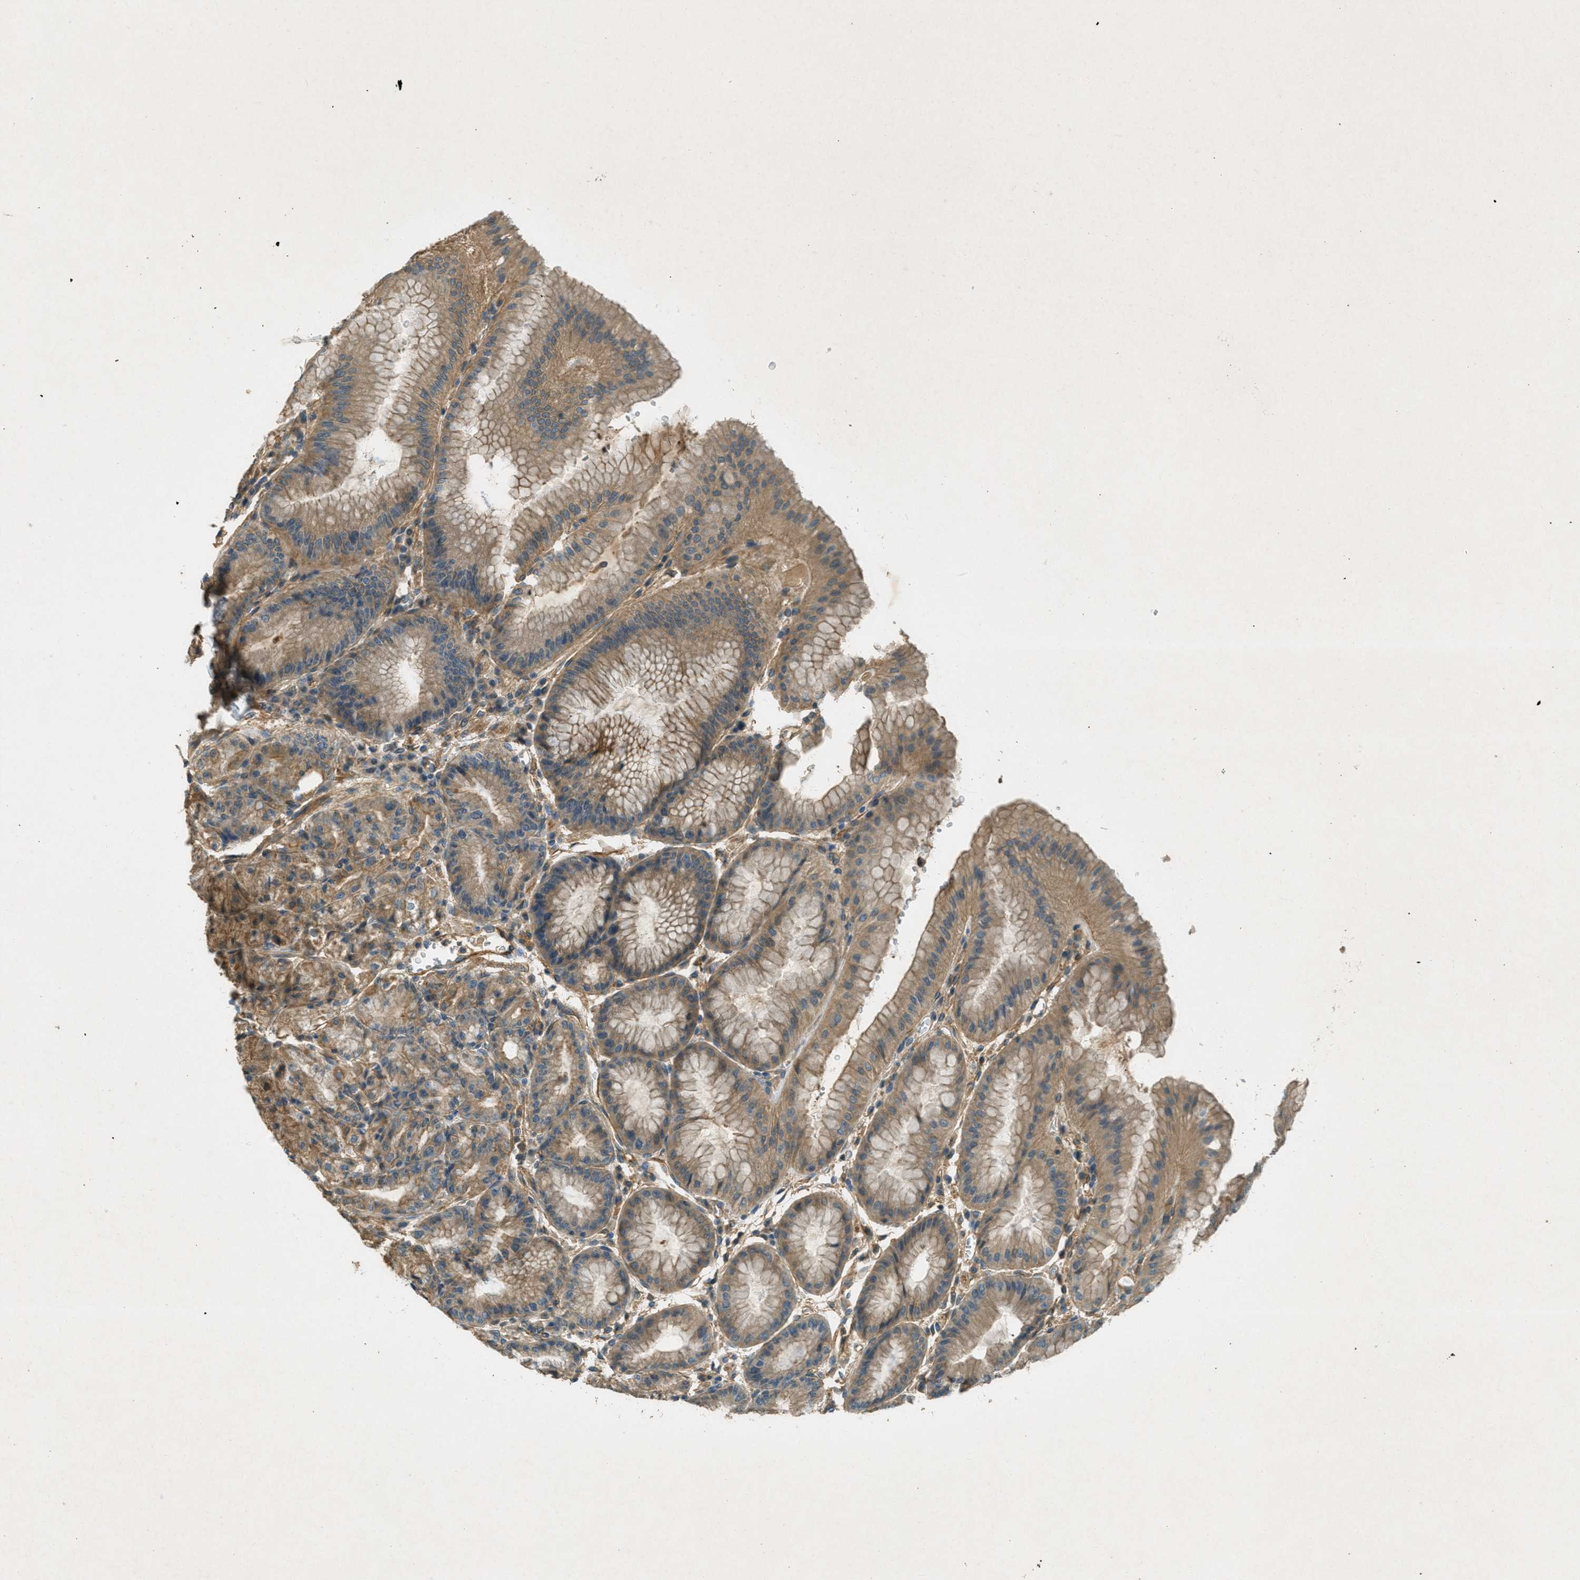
{"staining": {"intensity": "moderate", "quantity": ">75%", "location": "cytoplasmic/membranous"}, "tissue": "stomach", "cell_type": "Glandular cells", "image_type": "normal", "snomed": [{"axis": "morphology", "description": "Normal tissue, NOS"}, {"axis": "topography", "description": "Stomach, lower"}], "caption": "Unremarkable stomach shows moderate cytoplasmic/membranous positivity in approximately >75% of glandular cells.", "gene": "NUDT4B", "patient": {"sex": "male", "age": 71}}